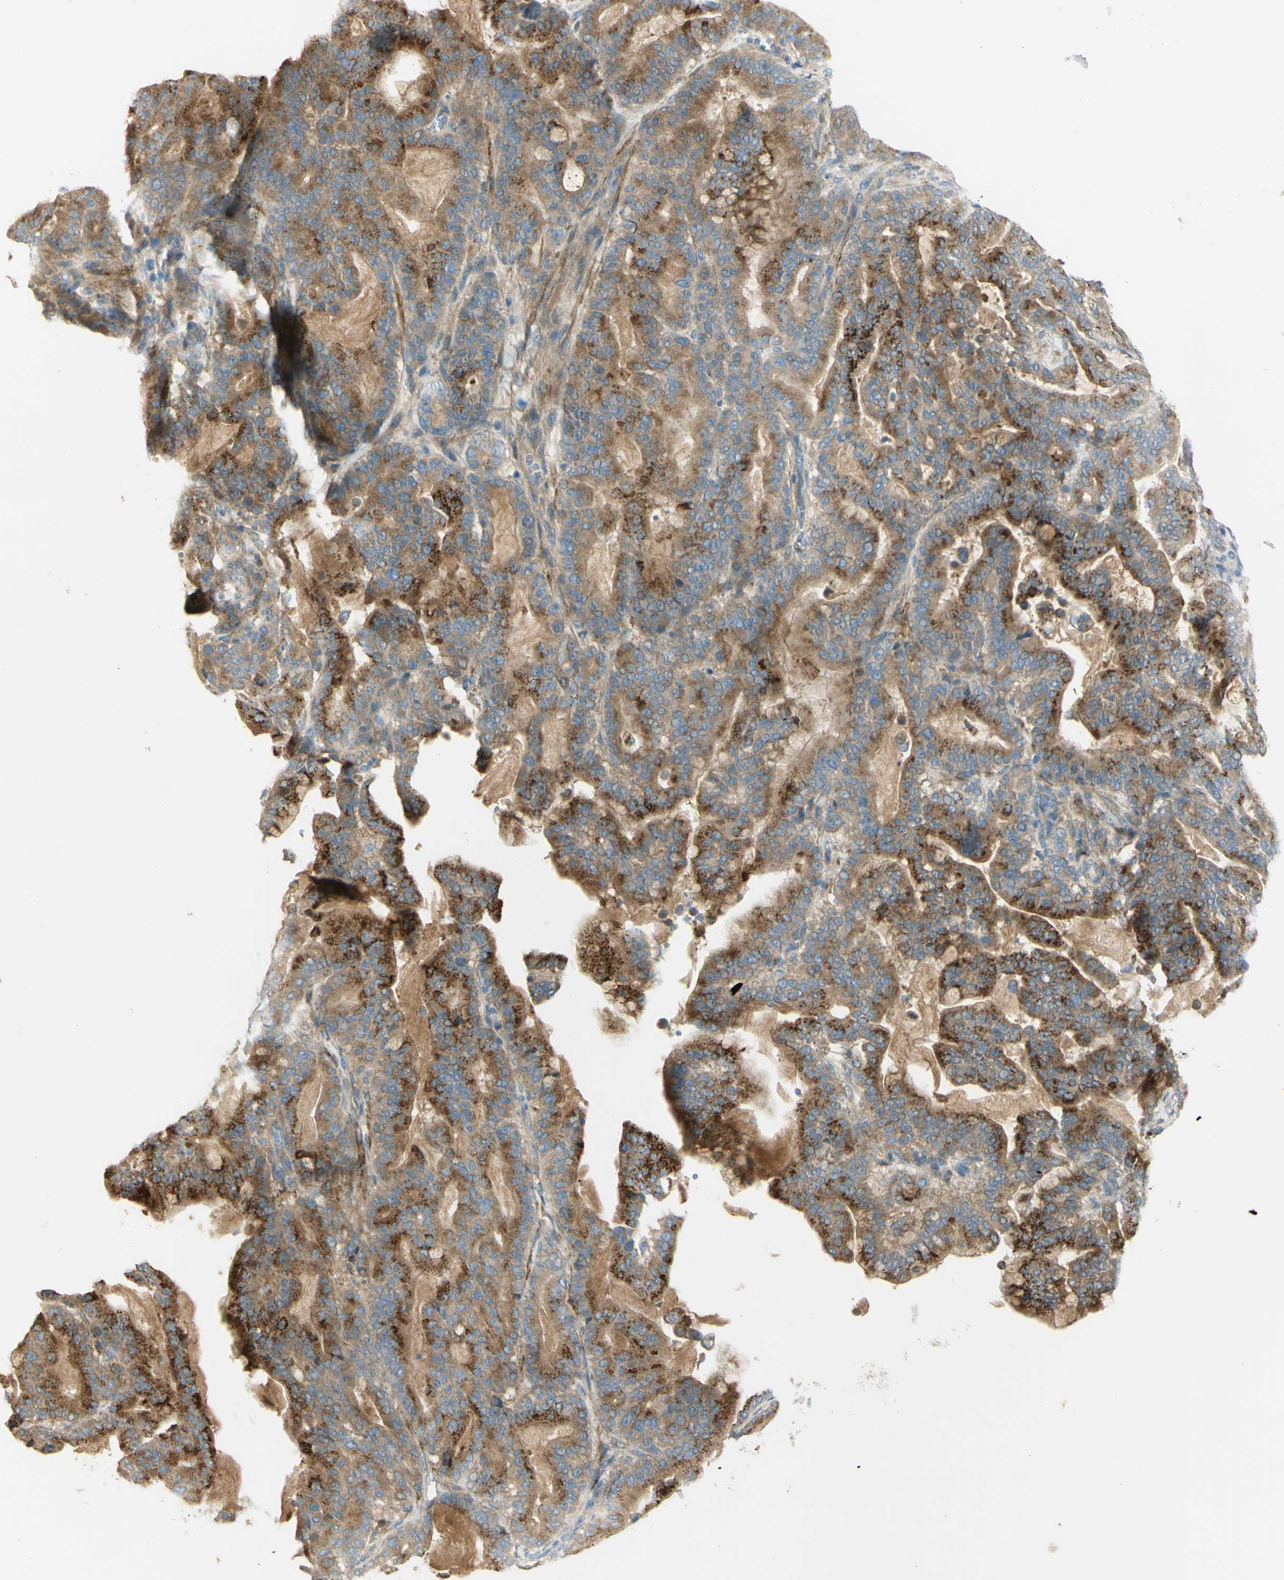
{"staining": {"intensity": "strong", "quantity": "25%-75%", "location": "cytoplasmic/membranous"}, "tissue": "pancreatic cancer", "cell_type": "Tumor cells", "image_type": "cancer", "snomed": [{"axis": "morphology", "description": "Adenocarcinoma, NOS"}, {"axis": "topography", "description": "Pancreas"}], "caption": "DAB (3,3'-diaminobenzidine) immunohistochemical staining of adenocarcinoma (pancreatic) shows strong cytoplasmic/membranous protein positivity in approximately 25%-75% of tumor cells.", "gene": "GCNT3", "patient": {"sex": "male", "age": 63}}